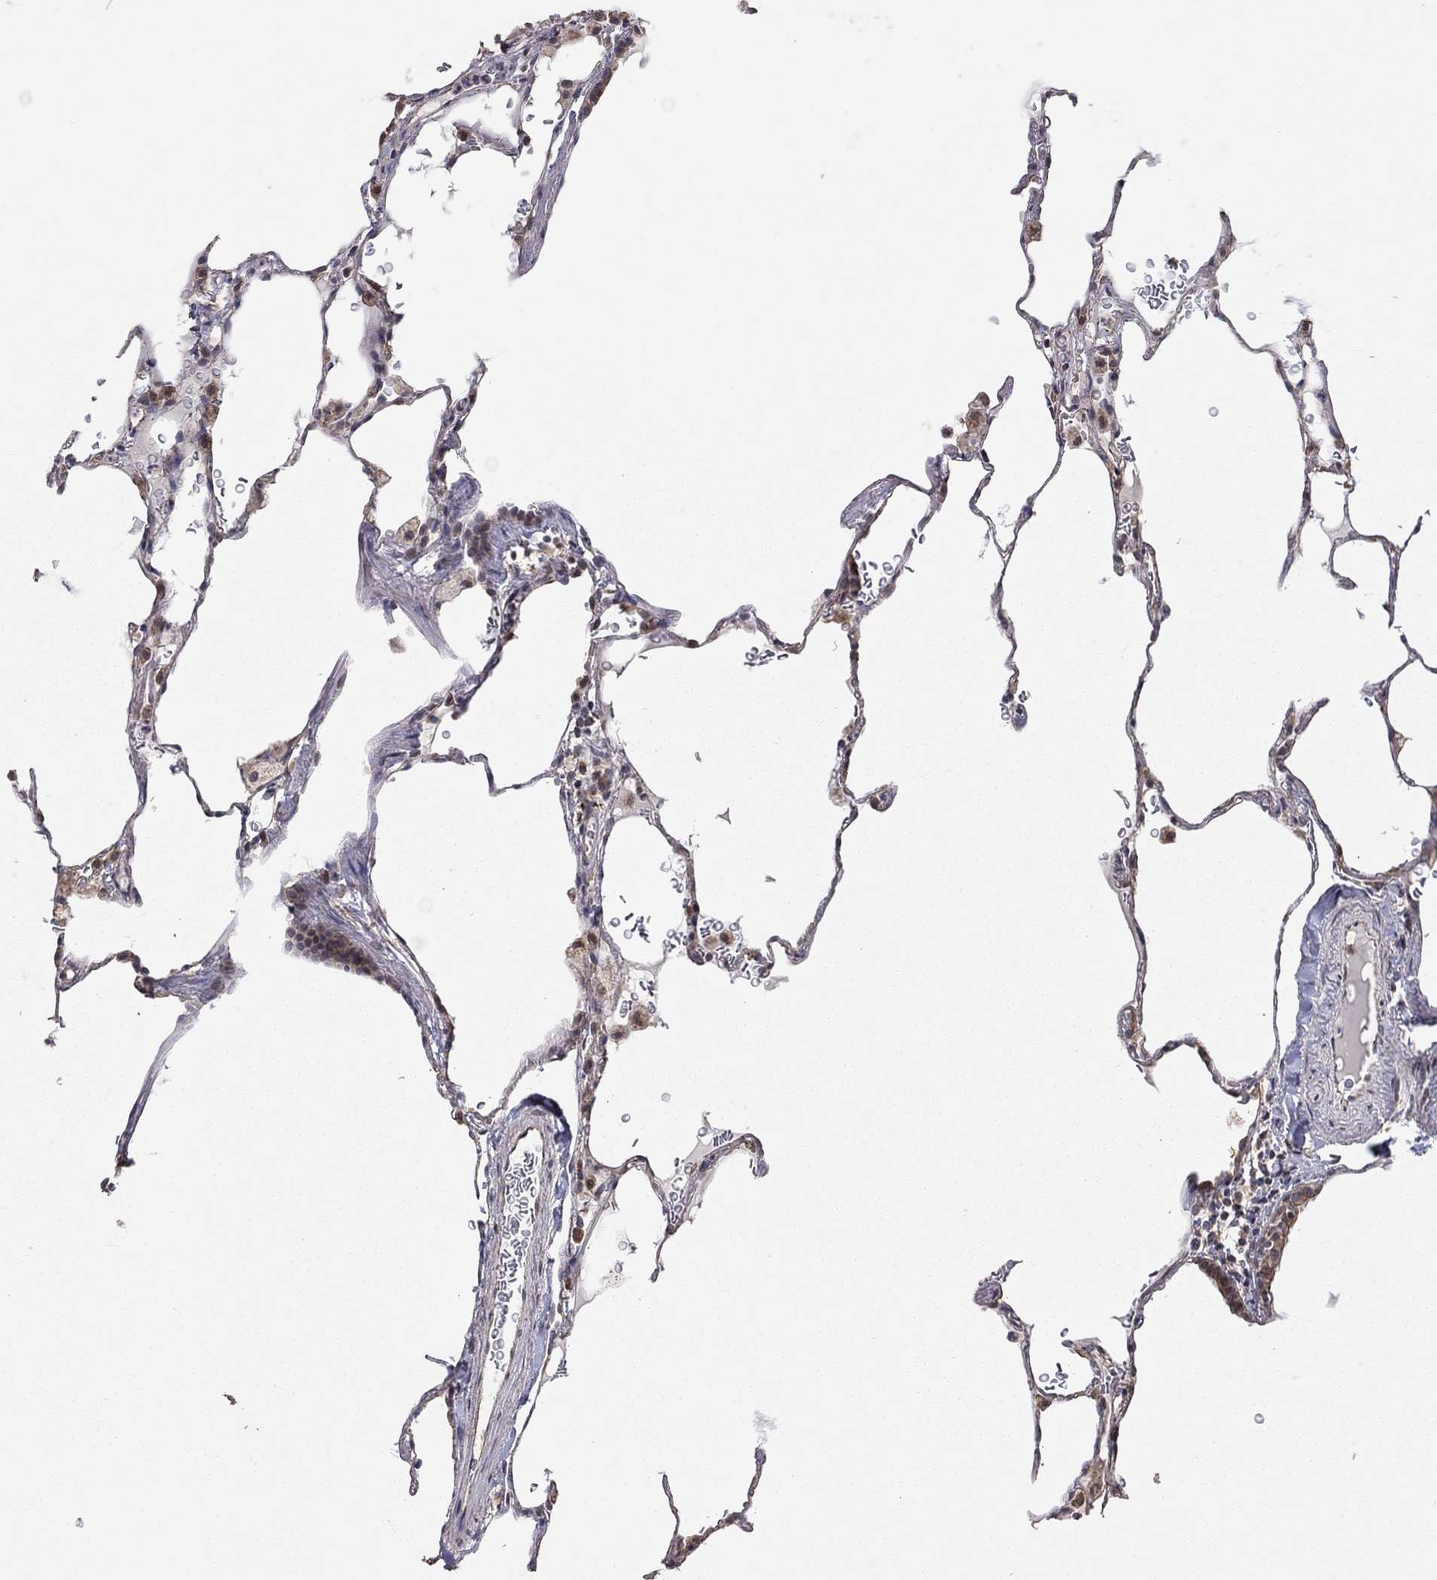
{"staining": {"intensity": "moderate", "quantity": "<25%", "location": "cytoplasmic/membranous,nuclear"}, "tissue": "lung", "cell_type": "Alveolar cells", "image_type": "normal", "snomed": [{"axis": "morphology", "description": "Normal tissue, NOS"}, {"axis": "morphology", "description": "Adenocarcinoma, metastatic, NOS"}, {"axis": "topography", "description": "Lung"}], "caption": "Alveolar cells exhibit low levels of moderate cytoplasmic/membranous,nuclear expression in approximately <25% of cells in normal human lung. The protein is stained brown, and the nuclei are stained in blue (DAB IHC with brightfield microscopy, high magnification).", "gene": "ANKRA2", "patient": {"sex": "male", "age": 45}}